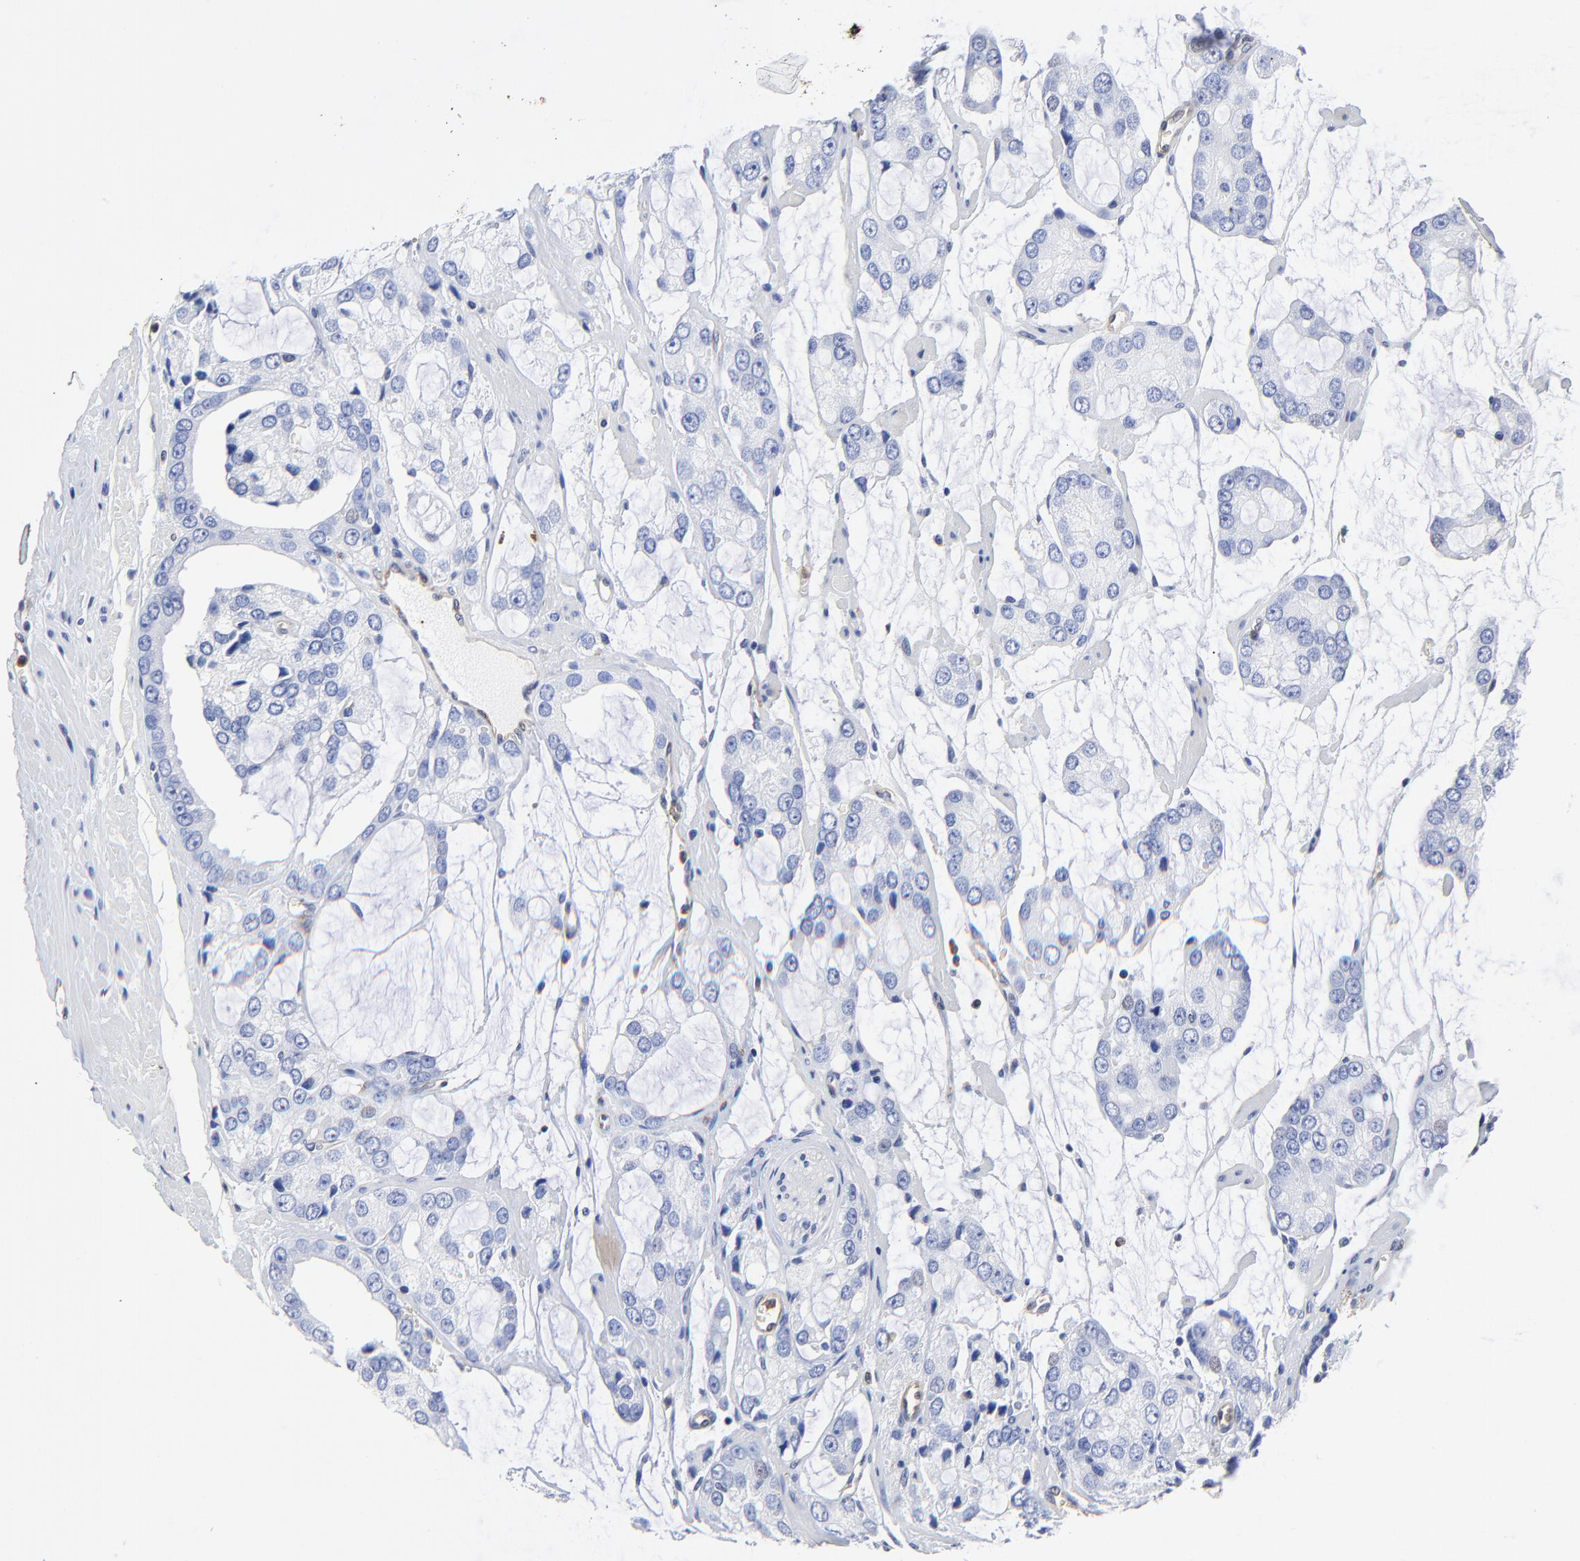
{"staining": {"intensity": "negative", "quantity": "none", "location": "none"}, "tissue": "prostate cancer", "cell_type": "Tumor cells", "image_type": "cancer", "snomed": [{"axis": "morphology", "description": "Adenocarcinoma, High grade"}, {"axis": "topography", "description": "Prostate"}], "caption": "IHC of human prostate adenocarcinoma (high-grade) demonstrates no staining in tumor cells.", "gene": "TAGLN2", "patient": {"sex": "male", "age": 67}}